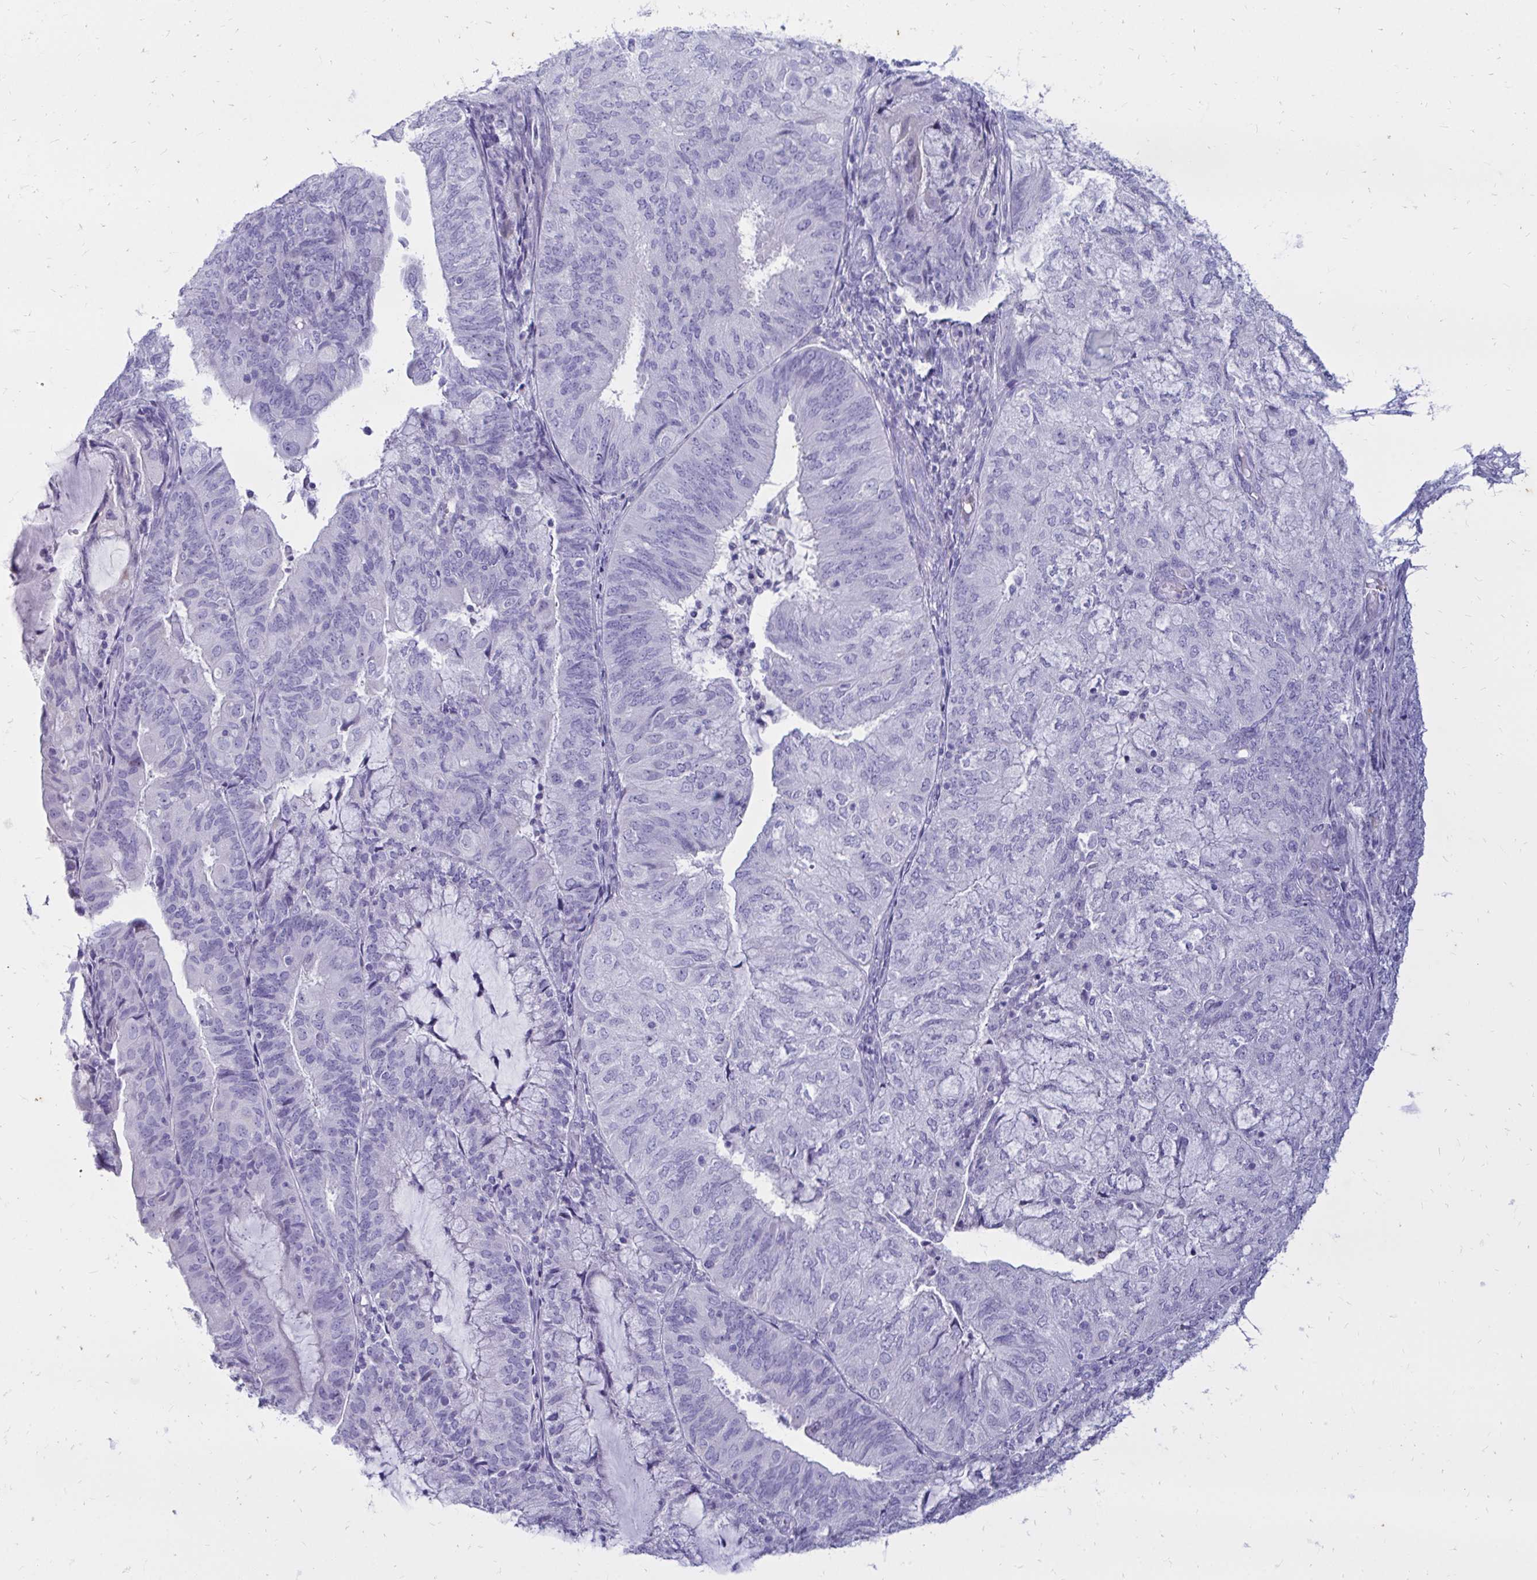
{"staining": {"intensity": "negative", "quantity": "none", "location": "none"}, "tissue": "endometrial cancer", "cell_type": "Tumor cells", "image_type": "cancer", "snomed": [{"axis": "morphology", "description": "Adenocarcinoma, NOS"}, {"axis": "topography", "description": "Endometrium"}], "caption": "Tumor cells show no significant expression in endometrial cancer. (DAB (3,3'-diaminobenzidine) IHC with hematoxylin counter stain).", "gene": "NANOGNB", "patient": {"sex": "female", "age": 81}}